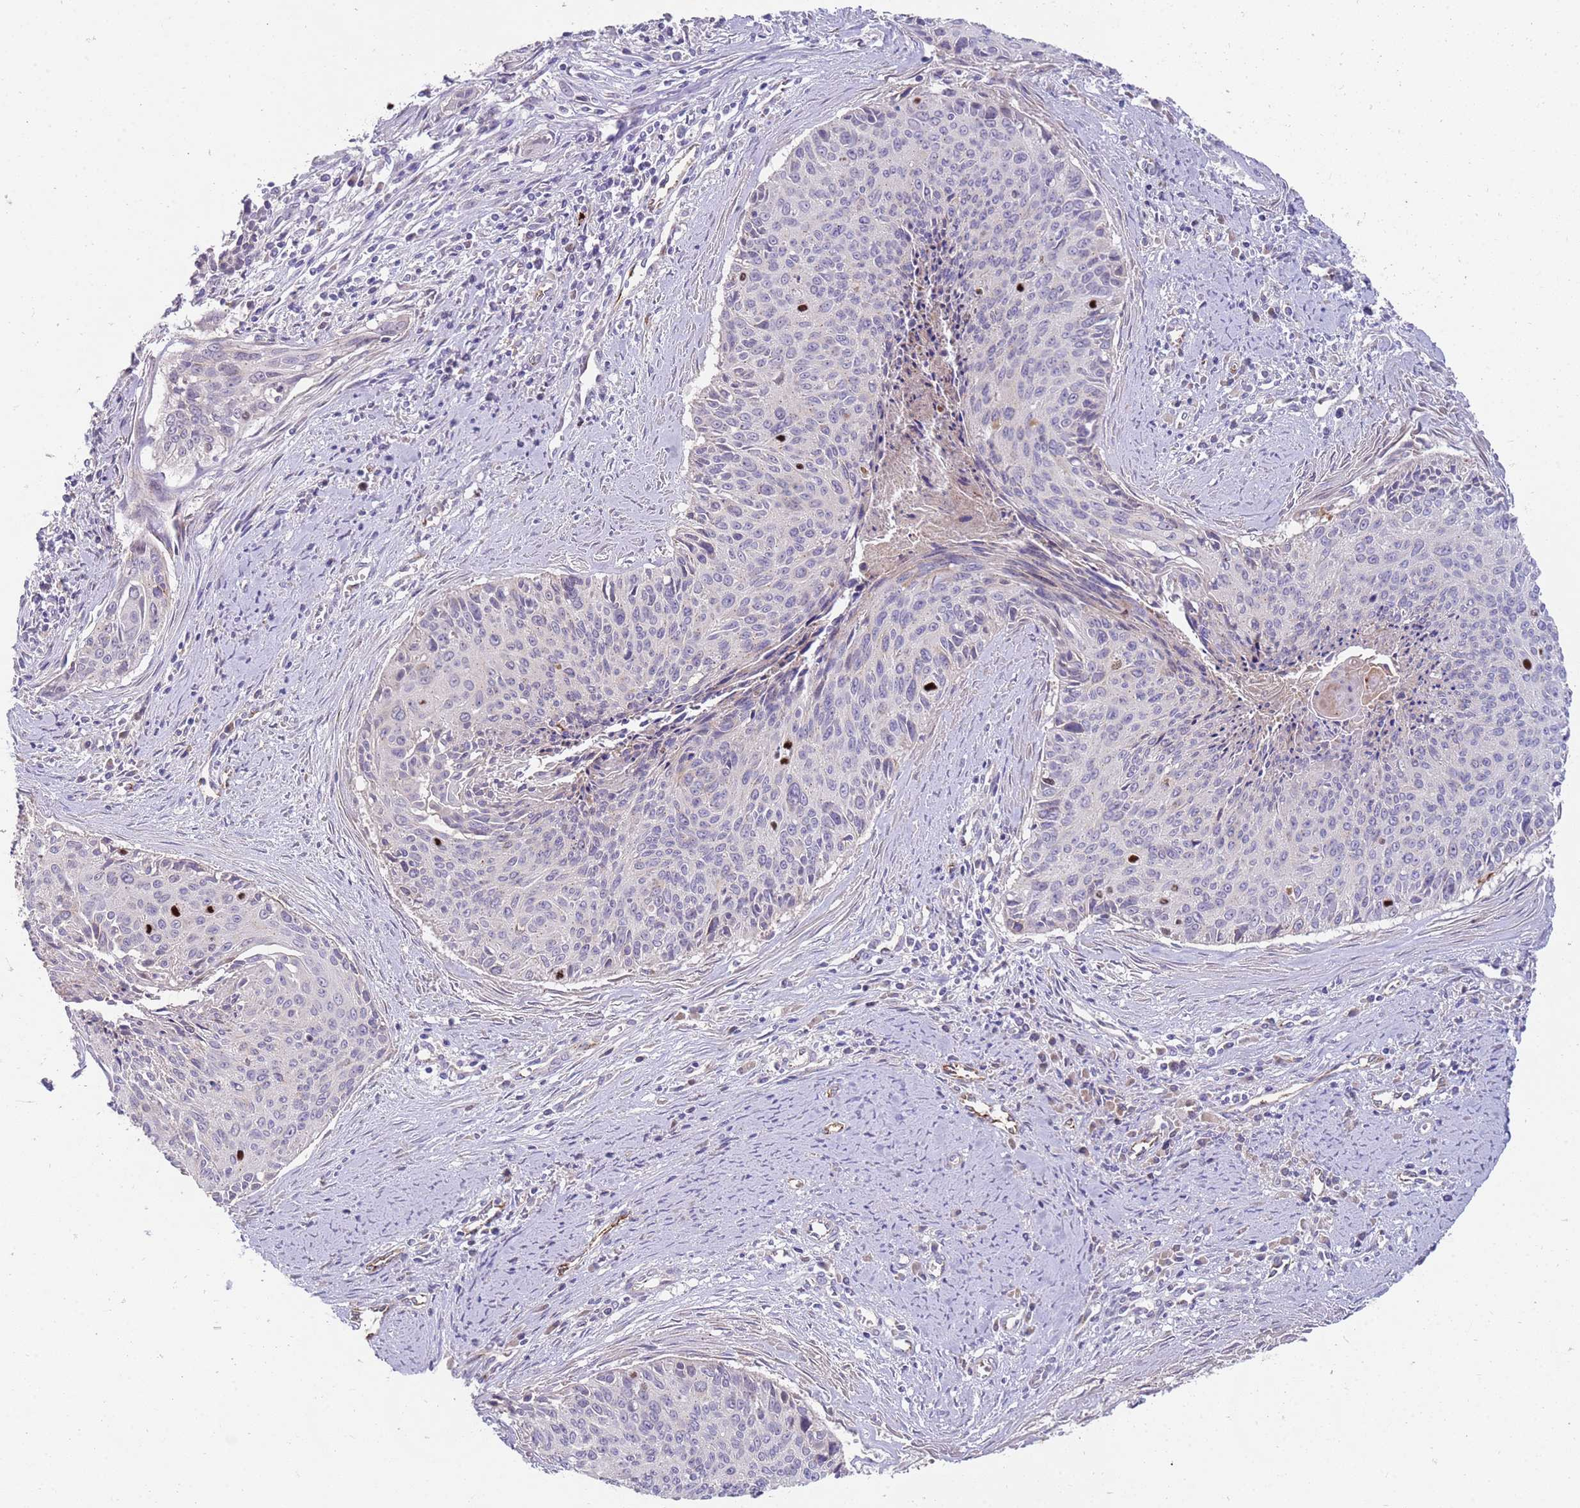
{"staining": {"intensity": "negative", "quantity": "none", "location": "none"}, "tissue": "cervical cancer", "cell_type": "Tumor cells", "image_type": "cancer", "snomed": [{"axis": "morphology", "description": "Squamous cell carcinoma, NOS"}, {"axis": "topography", "description": "Cervix"}], "caption": "An IHC photomicrograph of cervical cancer (squamous cell carcinoma) is shown. There is no staining in tumor cells of cervical cancer (squamous cell carcinoma).", "gene": "NMUR2", "patient": {"sex": "female", "age": 55}}